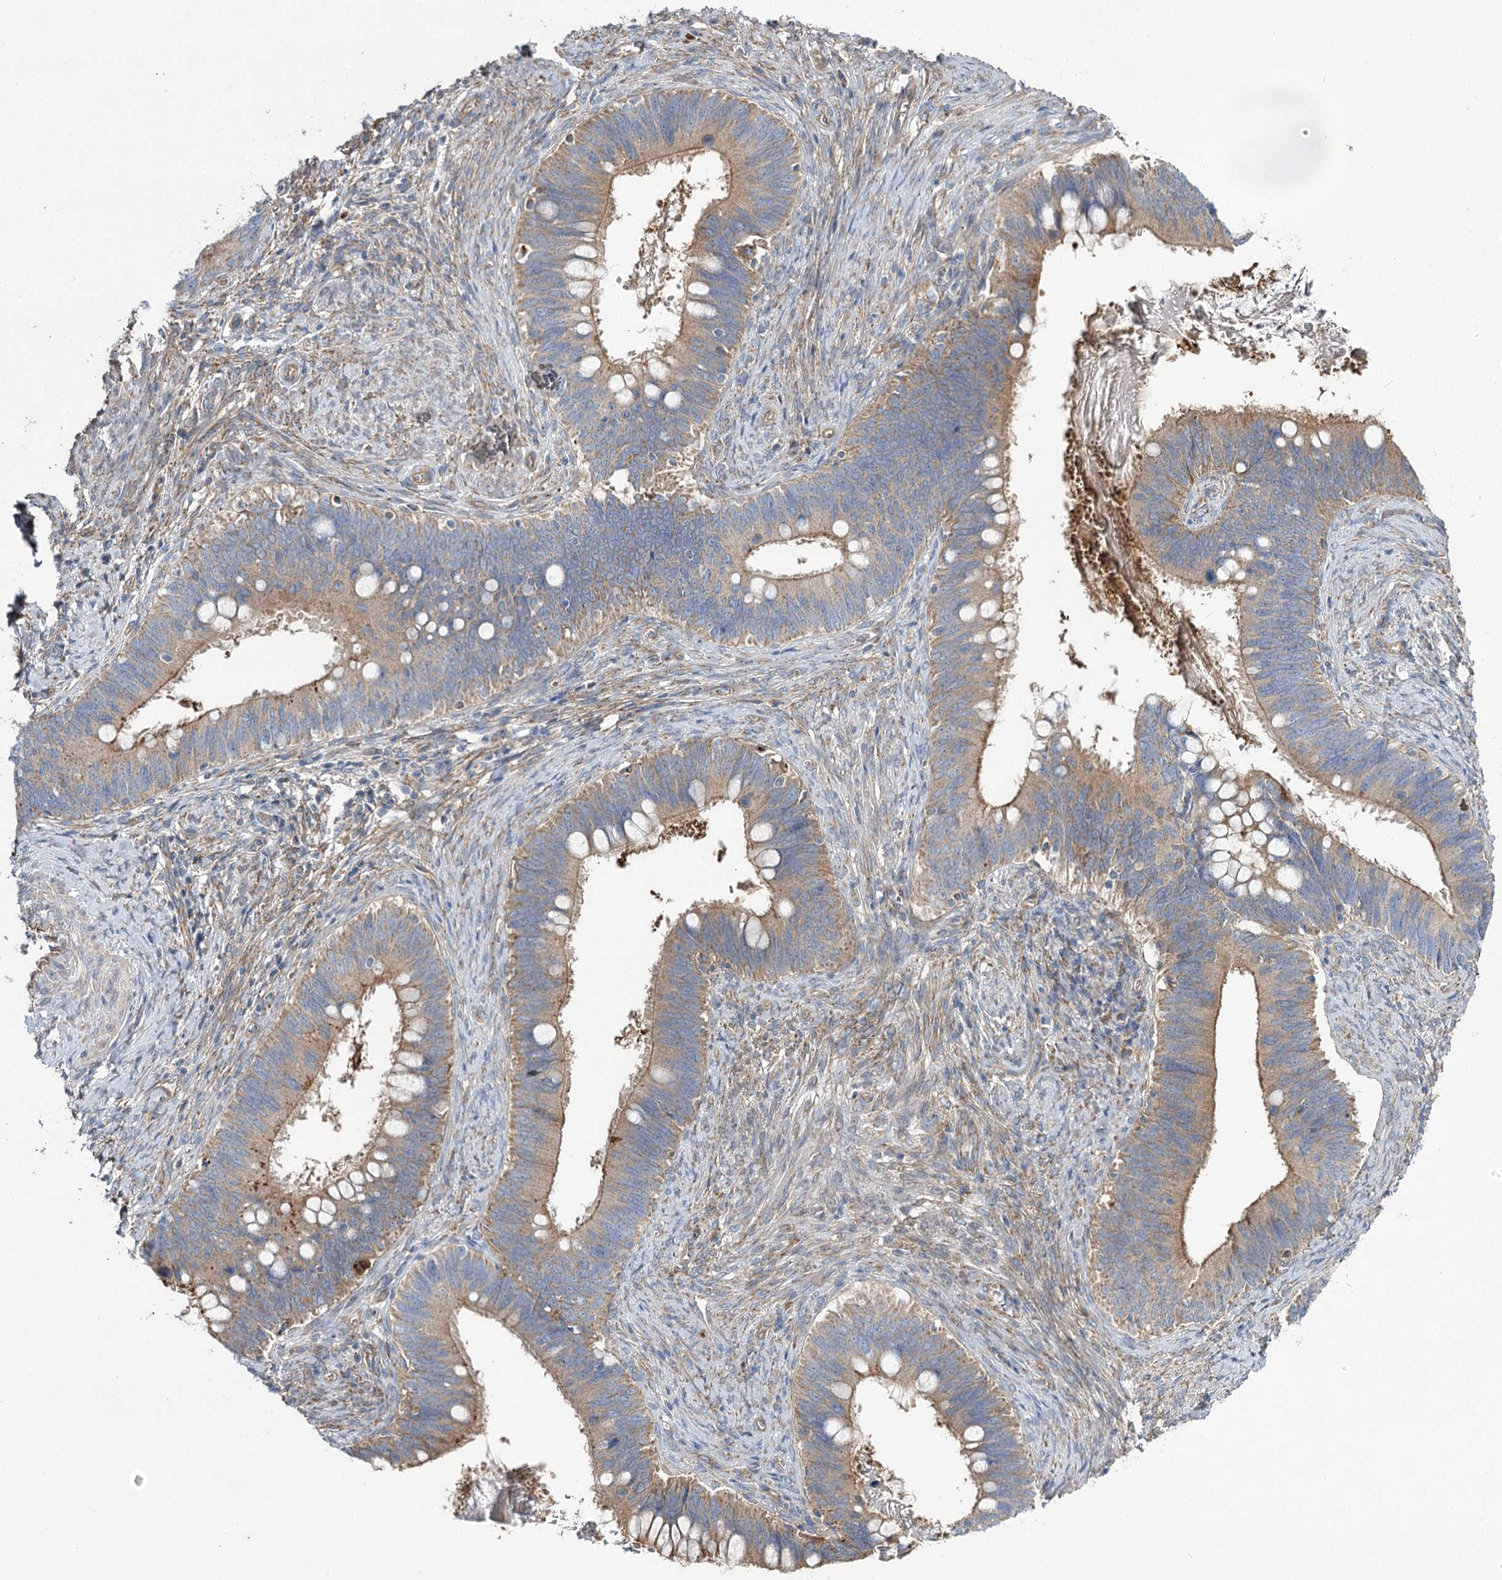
{"staining": {"intensity": "moderate", "quantity": ">75%", "location": "cytoplasmic/membranous"}, "tissue": "cervical cancer", "cell_type": "Tumor cells", "image_type": "cancer", "snomed": [{"axis": "morphology", "description": "Adenocarcinoma, NOS"}, {"axis": "topography", "description": "Cervix"}], "caption": "Moderate cytoplasmic/membranous staining is seen in about >75% of tumor cells in cervical adenocarcinoma.", "gene": "RMDN2", "patient": {"sex": "female", "age": 42}}